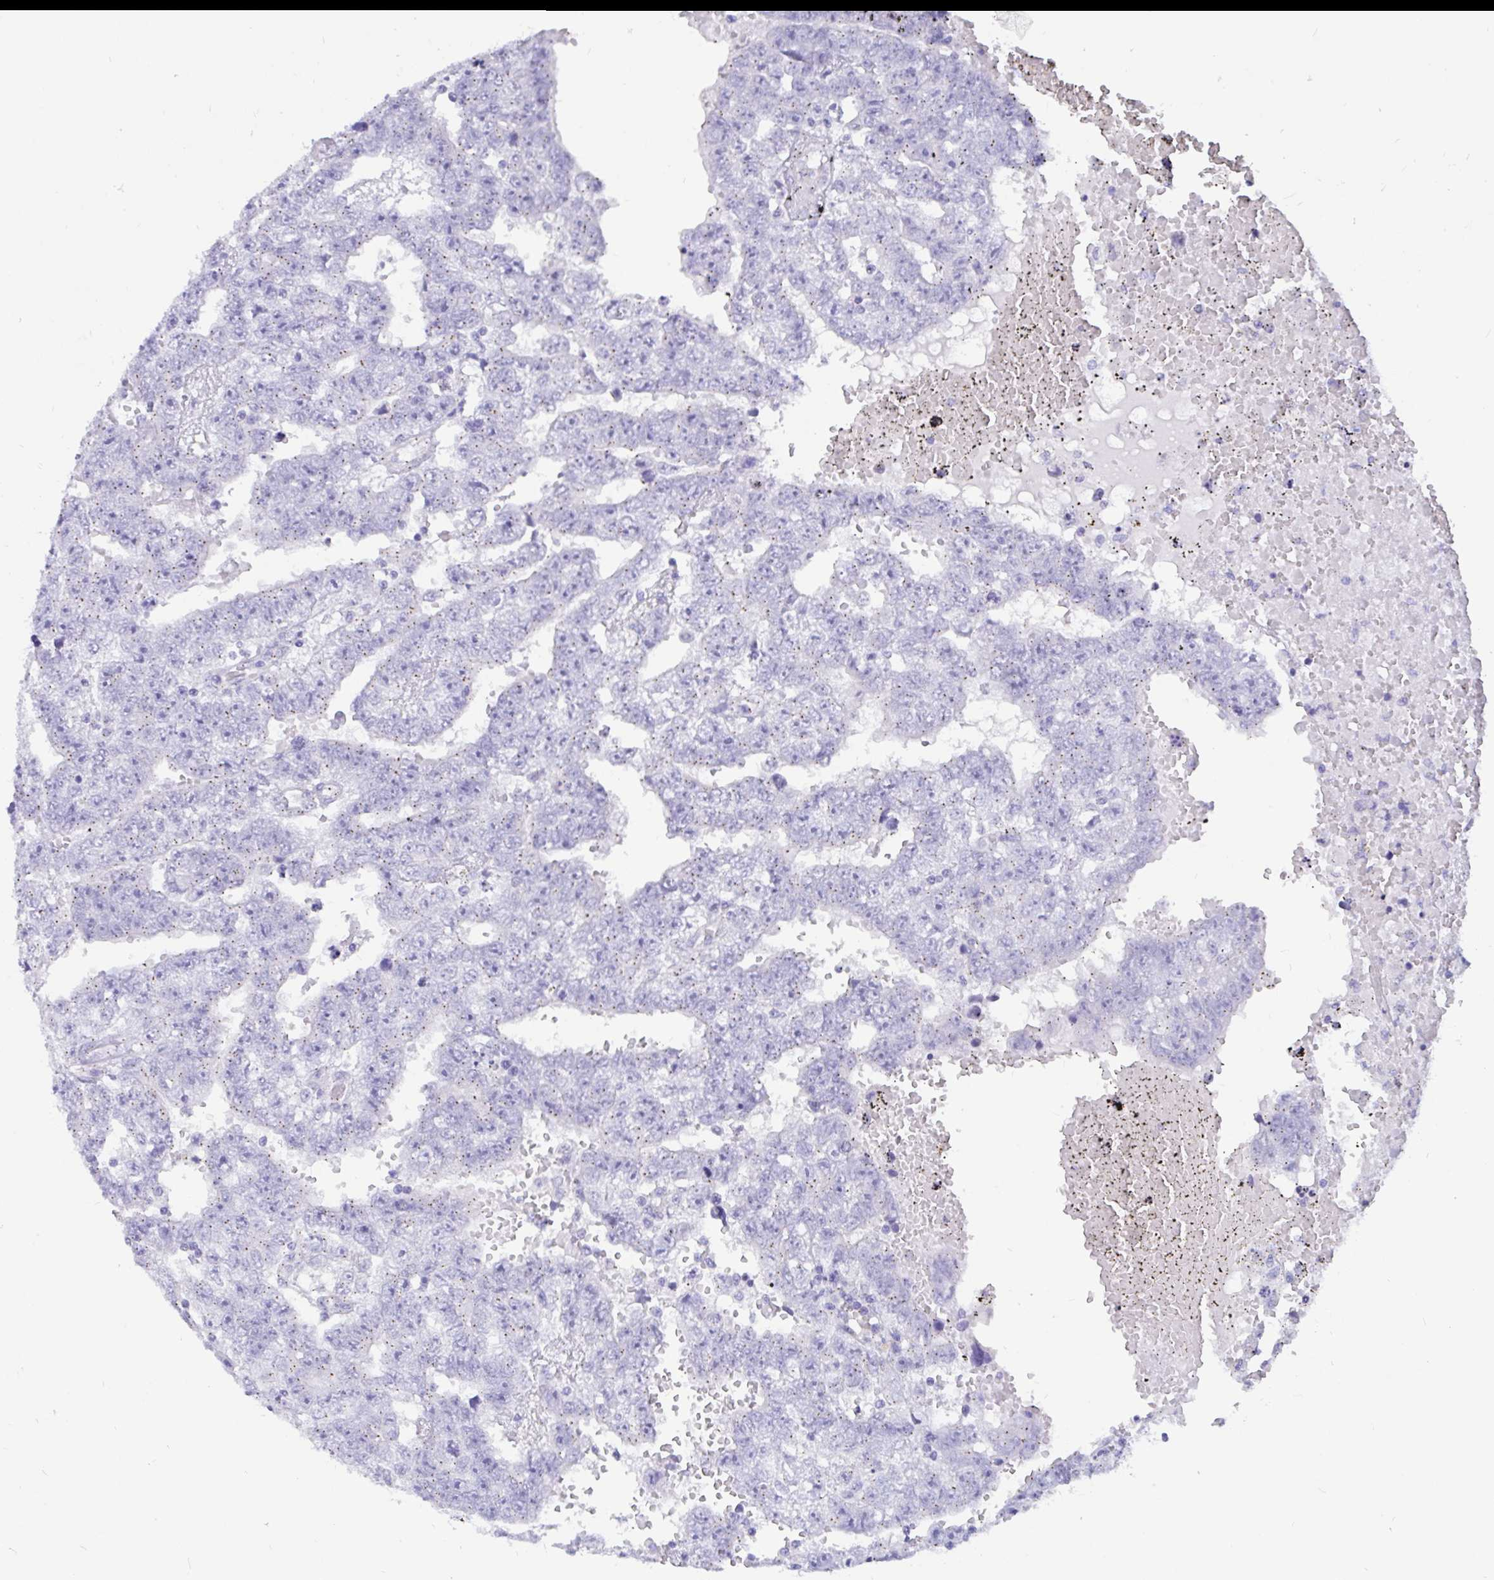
{"staining": {"intensity": "weak", "quantity": "25%-75%", "location": "cytoplasmic/membranous"}, "tissue": "testis cancer", "cell_type": "Tumor cells", "image_type": "cancer", "snomed": [{"axis": "morphology", "description": "Carcinoma, Embryonal, NOS"}, {"axis": "topography", "description": "Testis"}], "caption": "Immunohistochemical staining of embryonal carcinoma (testis) shows low levels of weak cytoplasmic/membranous positivity in approximately 25%-75% of tumor cells.", "gene": "RNASE3", "patient": {"sex": "male", "age": 25}}